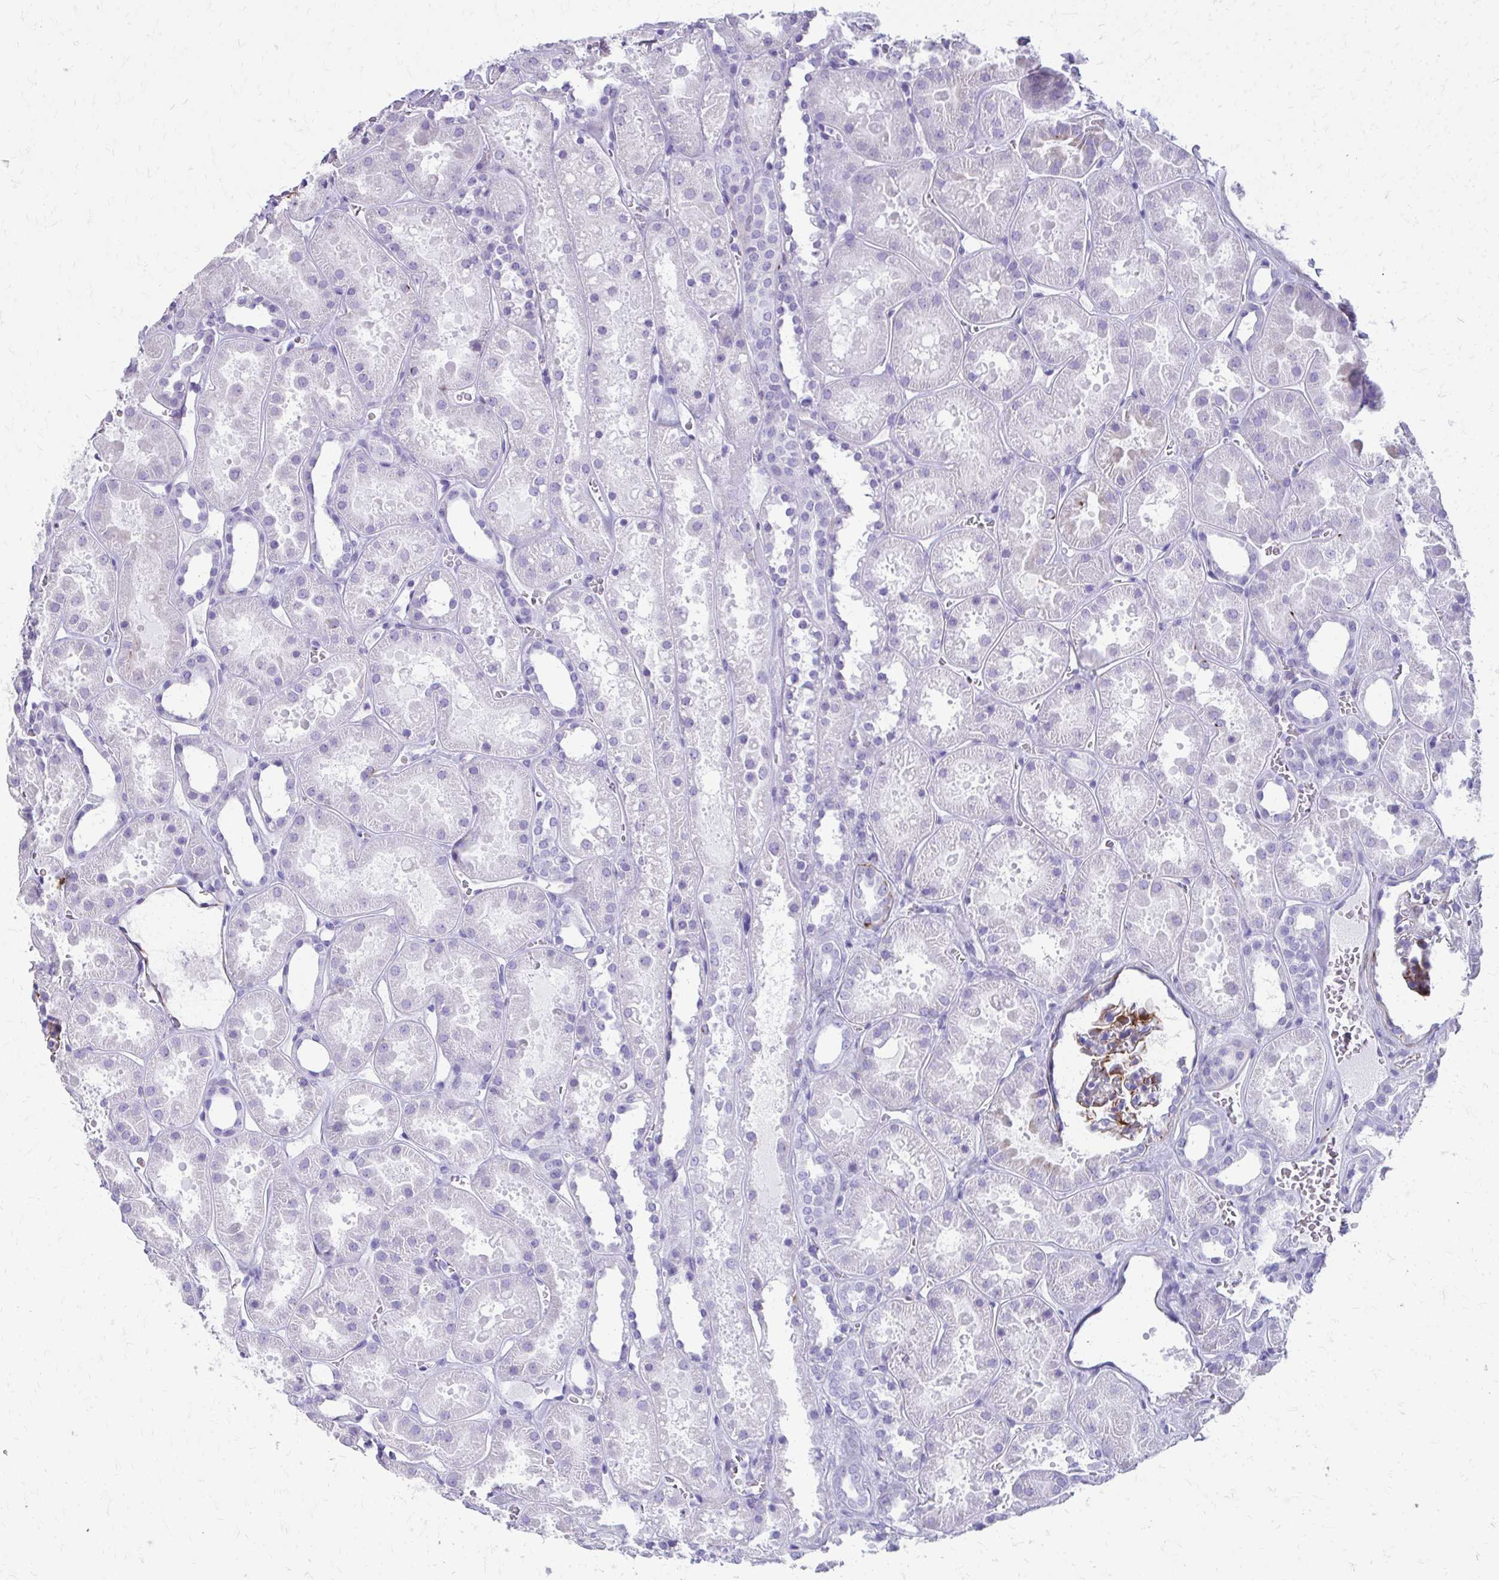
{"staining": {"intensity": "moderate", "quantity": "<25%", "location": "cytoplasmic/membranous"}, "tissue": "kidney", "cell_type": "Cells in glomeruli", "image_type": "normal", "snomed": [{"axis": "morphology", "description": "Normal tissue, NOS"}, {"axis": "topography", "description": "Kidney"}], "caption": "A high-resolution photomicrograph shows IHC staining of benign kidney, which displays moderate cytoplasmic/membranous positivity in about <25% of cells in glomeruli.", "gene": "TRIM6", "patient": {"sex": "female", "age": 41}}